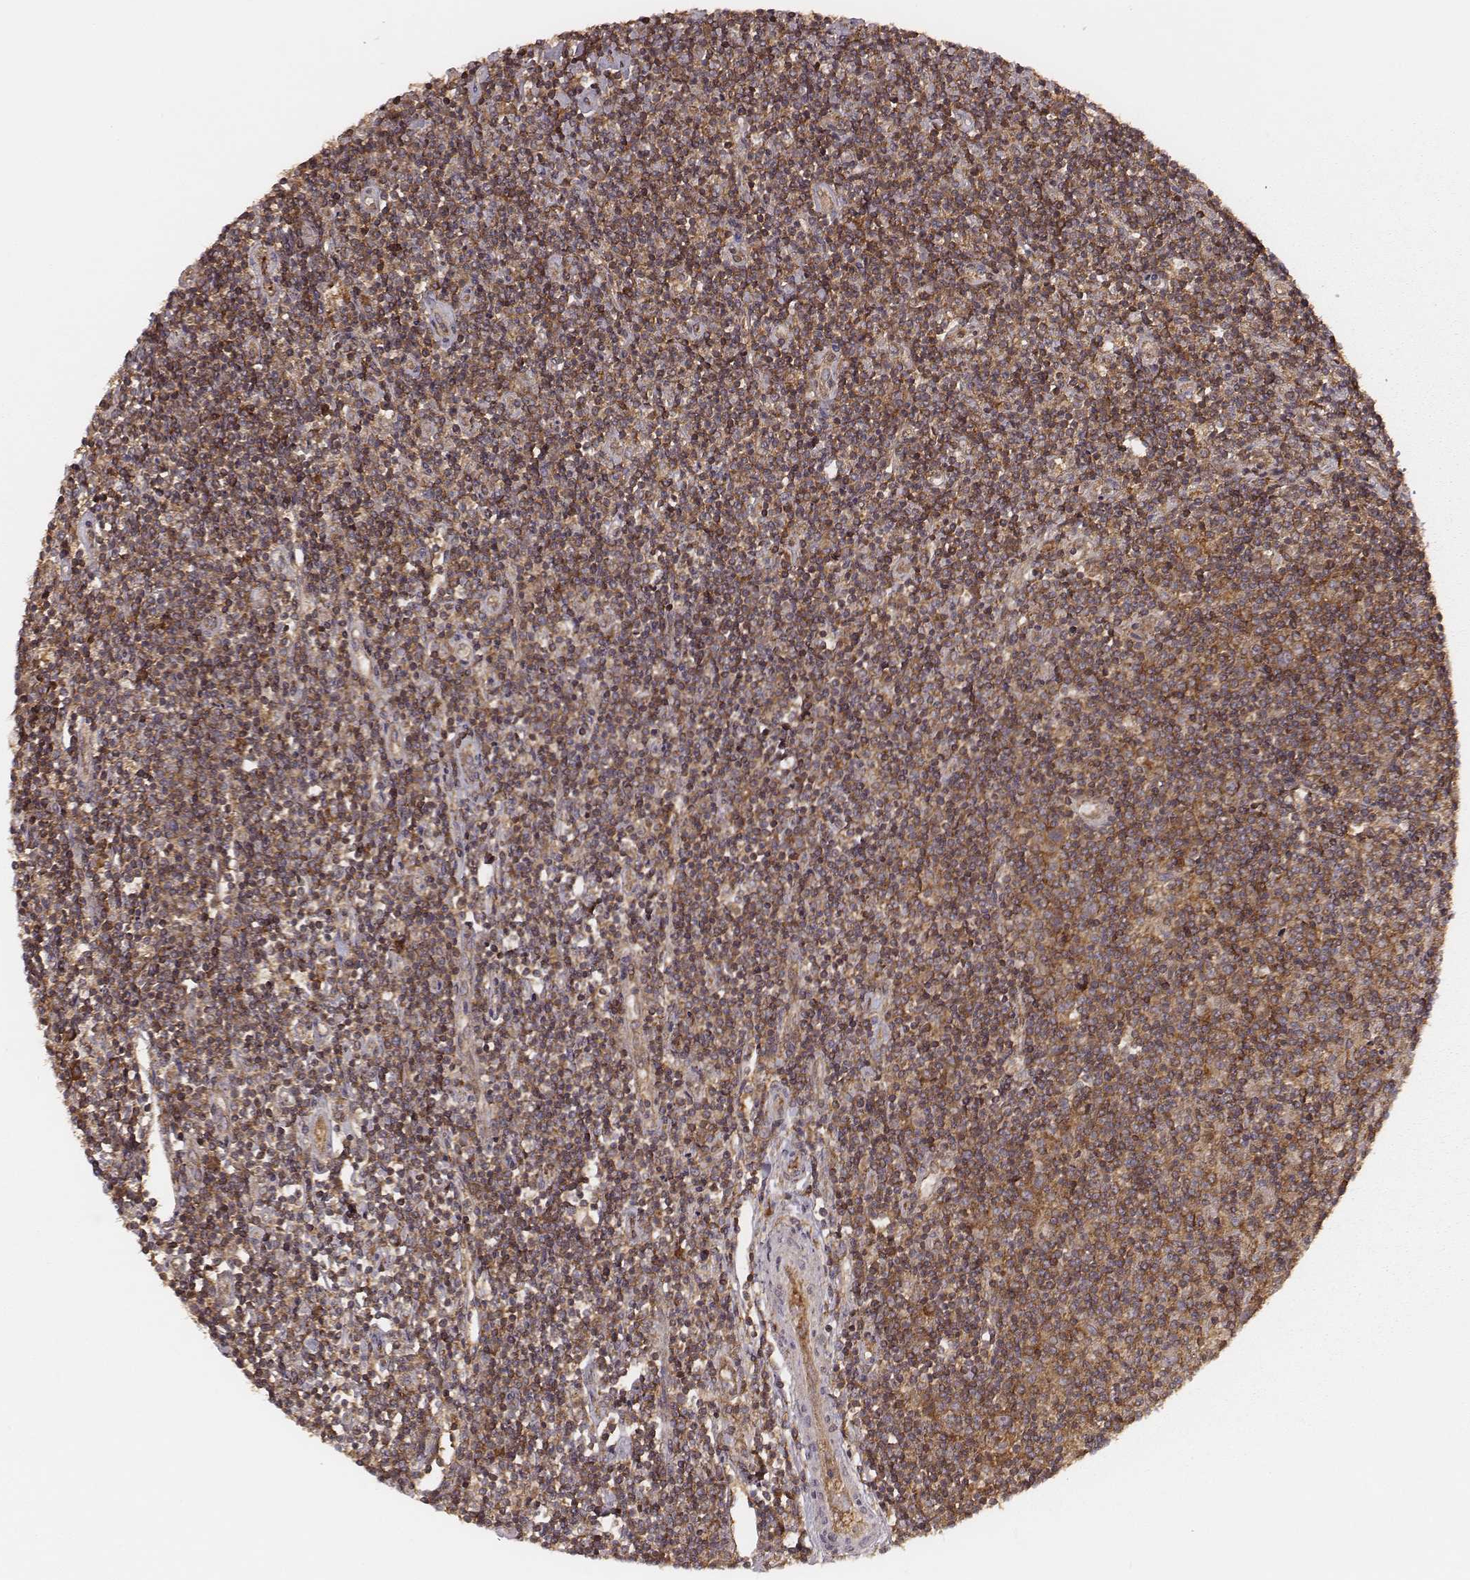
{"staining": {"intensity": "moderate", "quantity": ">75%", "location": "cytoplasmic/membranous"}, "tissue": "lymphoma", "cell_type": "Tumor cells", "image_type": "cancer", "snomed": [{"axis": "morphology", "description": "Hodgkin's disease, NOS"}, {"axis": "topography", "description": "Lymph node"}], "caption": "IHC micrograph of Hodgkin's disease stained for a protein (brown), which demonstrates medium levels of moderate cytoplasmic/membranous positivity in about >75% of tumor cells.", "gene": "CARS1", "patient": {"sex": "male", "age": 40}}